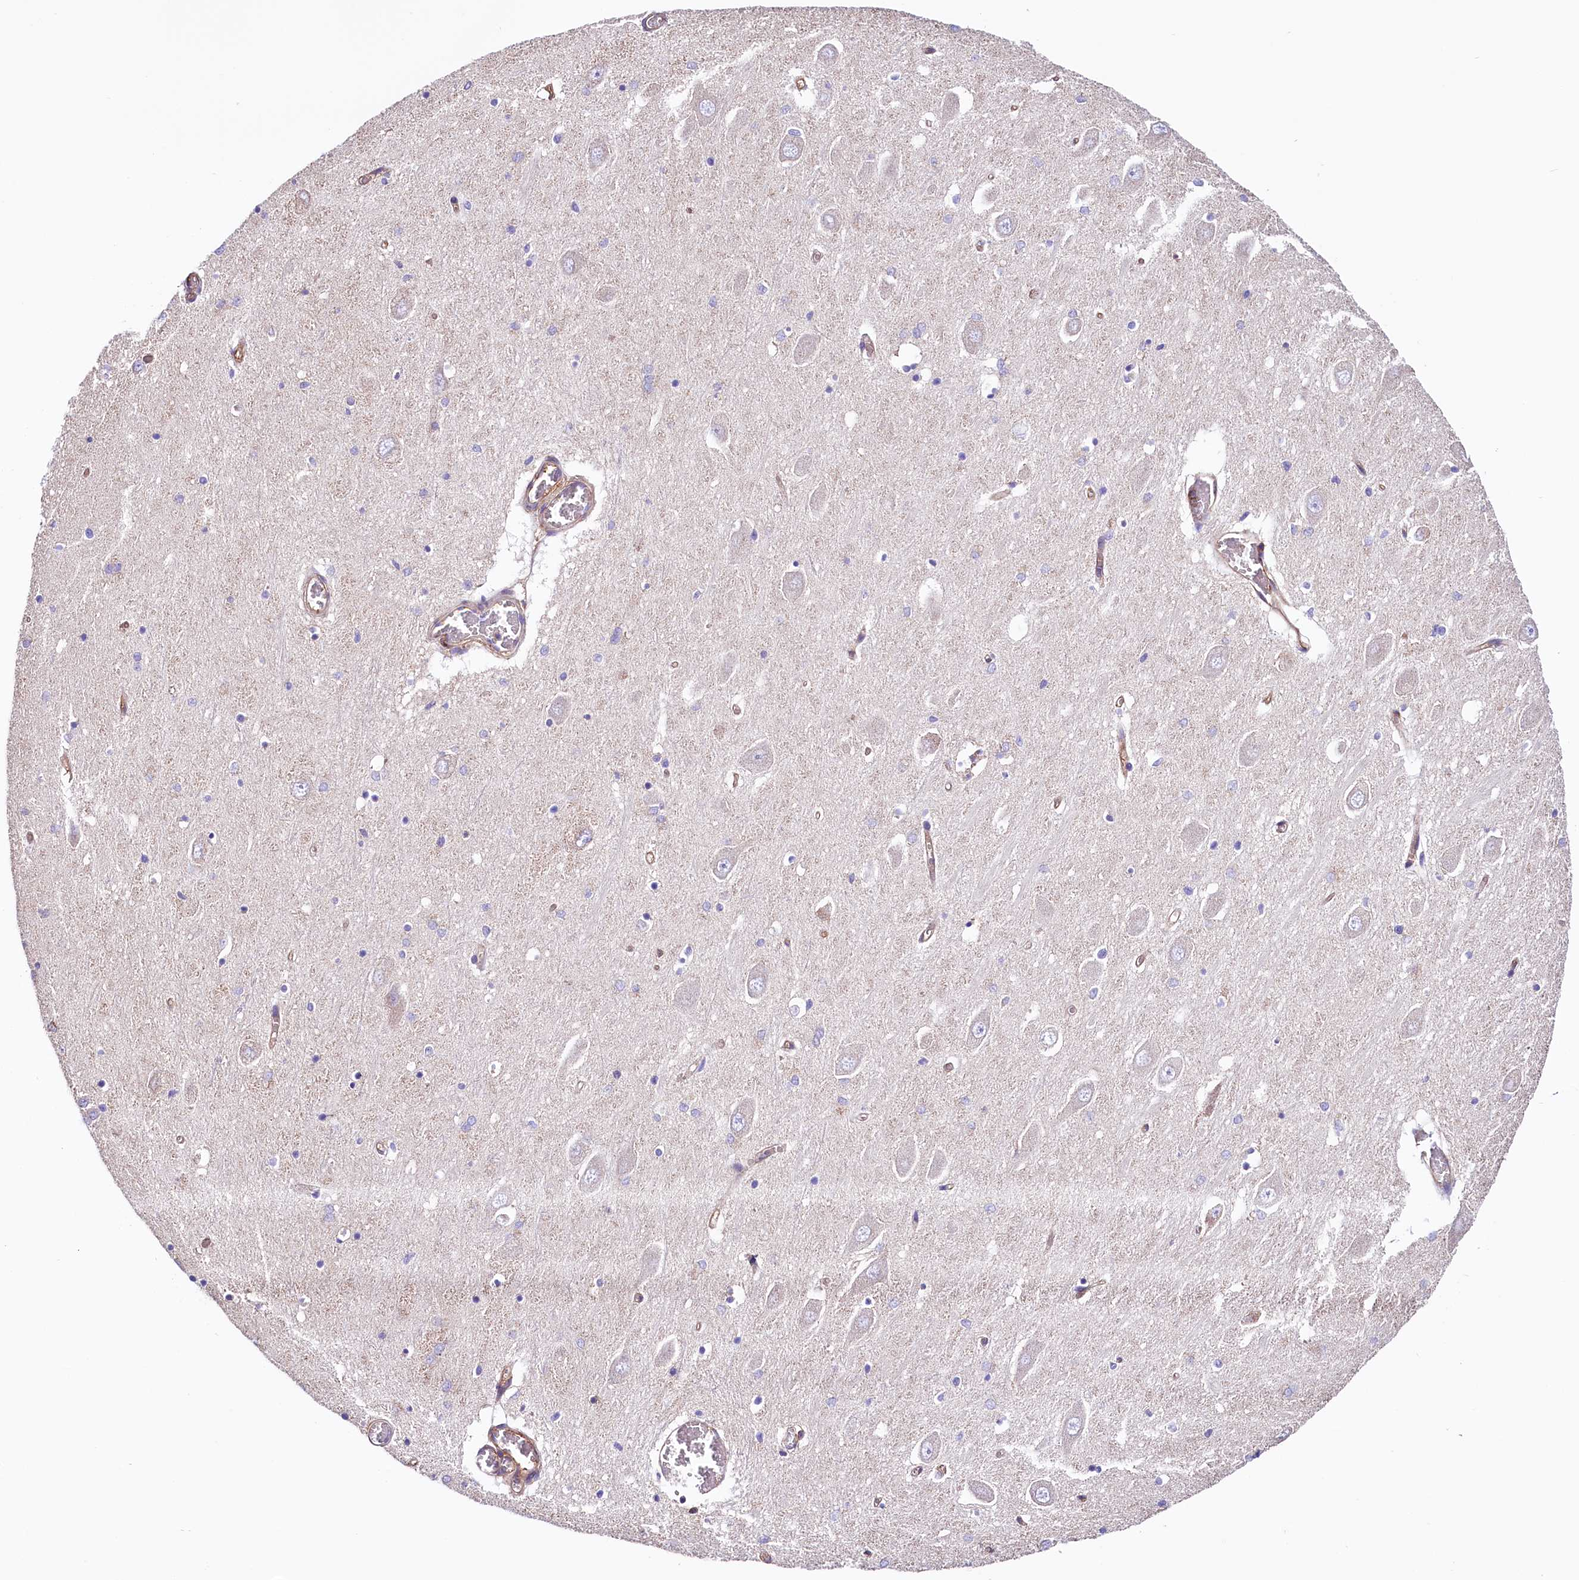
{"staining": {"intensity": "negative", "quantity": "none", "location": "none"}, "tissue": "hippocampus", "cell_type": "Glial cells", "image_type": "normal", "snomed": [{"axis": "morphology", "description": "Normal tissue, NOS"}, {"axis": "topography", "description": "Hippocampus"}], "caption": "Immunohistochemistry (IHC) micrograph of normal hippocampus: human hippocampus stained with DAB (3,3'-diaminobenzidine) shows no significant protein expression in glial cells. (DAB immunohistochemistry visualized using brightfield microscopy, high magnification).", "gene": "ATP2B4", "patient": {"sex": "male", "age": 70}}